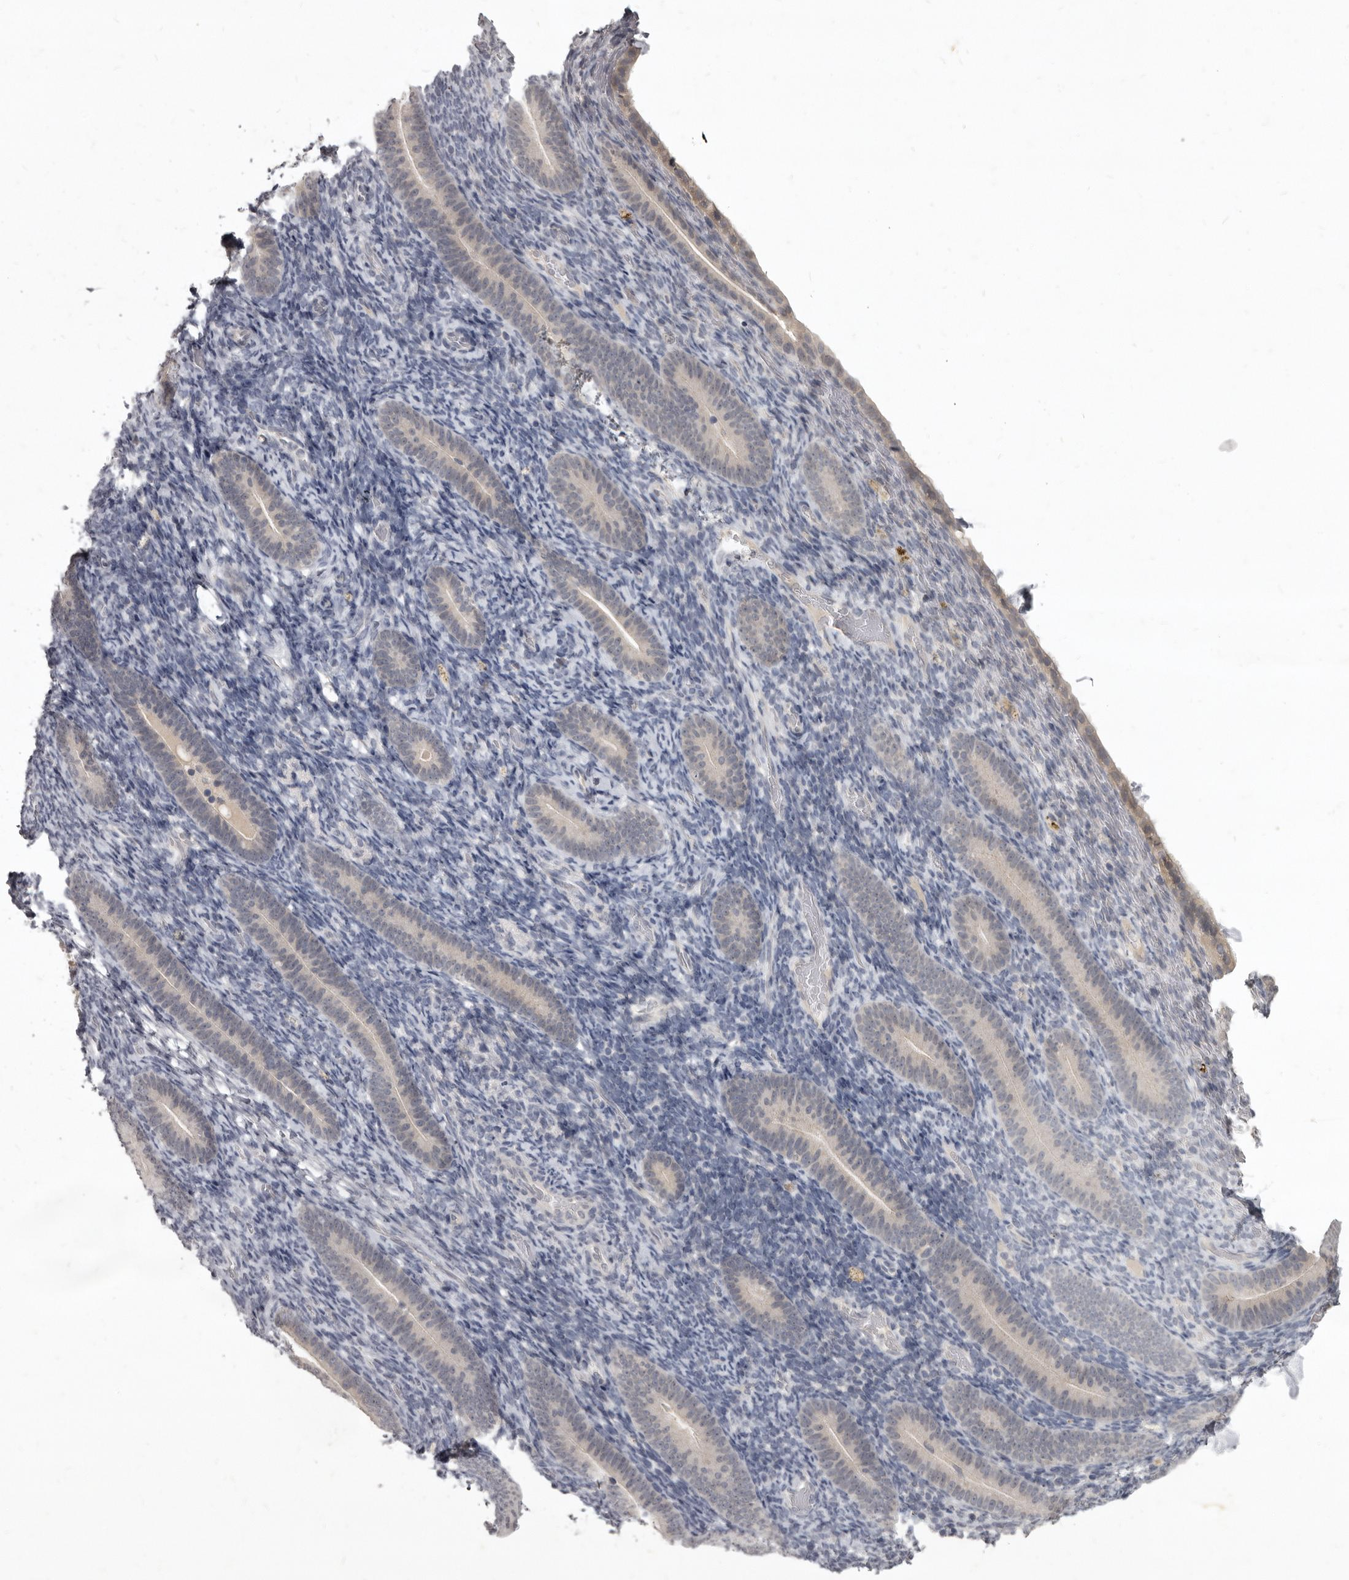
{"staining": {"intensity": "negative", "quantity": "none", "location": "none"}, "tissue": "endometrium", "cell_type": "Cells in endometrial stroma", "image_type": "normal", "snomed": [{"axis": "morphology", "description": "Normal tissue, NOS"}, {"axis": "topography", "description": "Endometrium"}], "caption": "Immunohistochemistry photomicrograph of normal endometrium: human endometrium stained with DAB (3,3'-diaminobenzidine) reveals no significant protein positivity in cells in endometrial stroma.", "gene": "SULT1E1", "patient": {"sex": "female", "age": 51}}